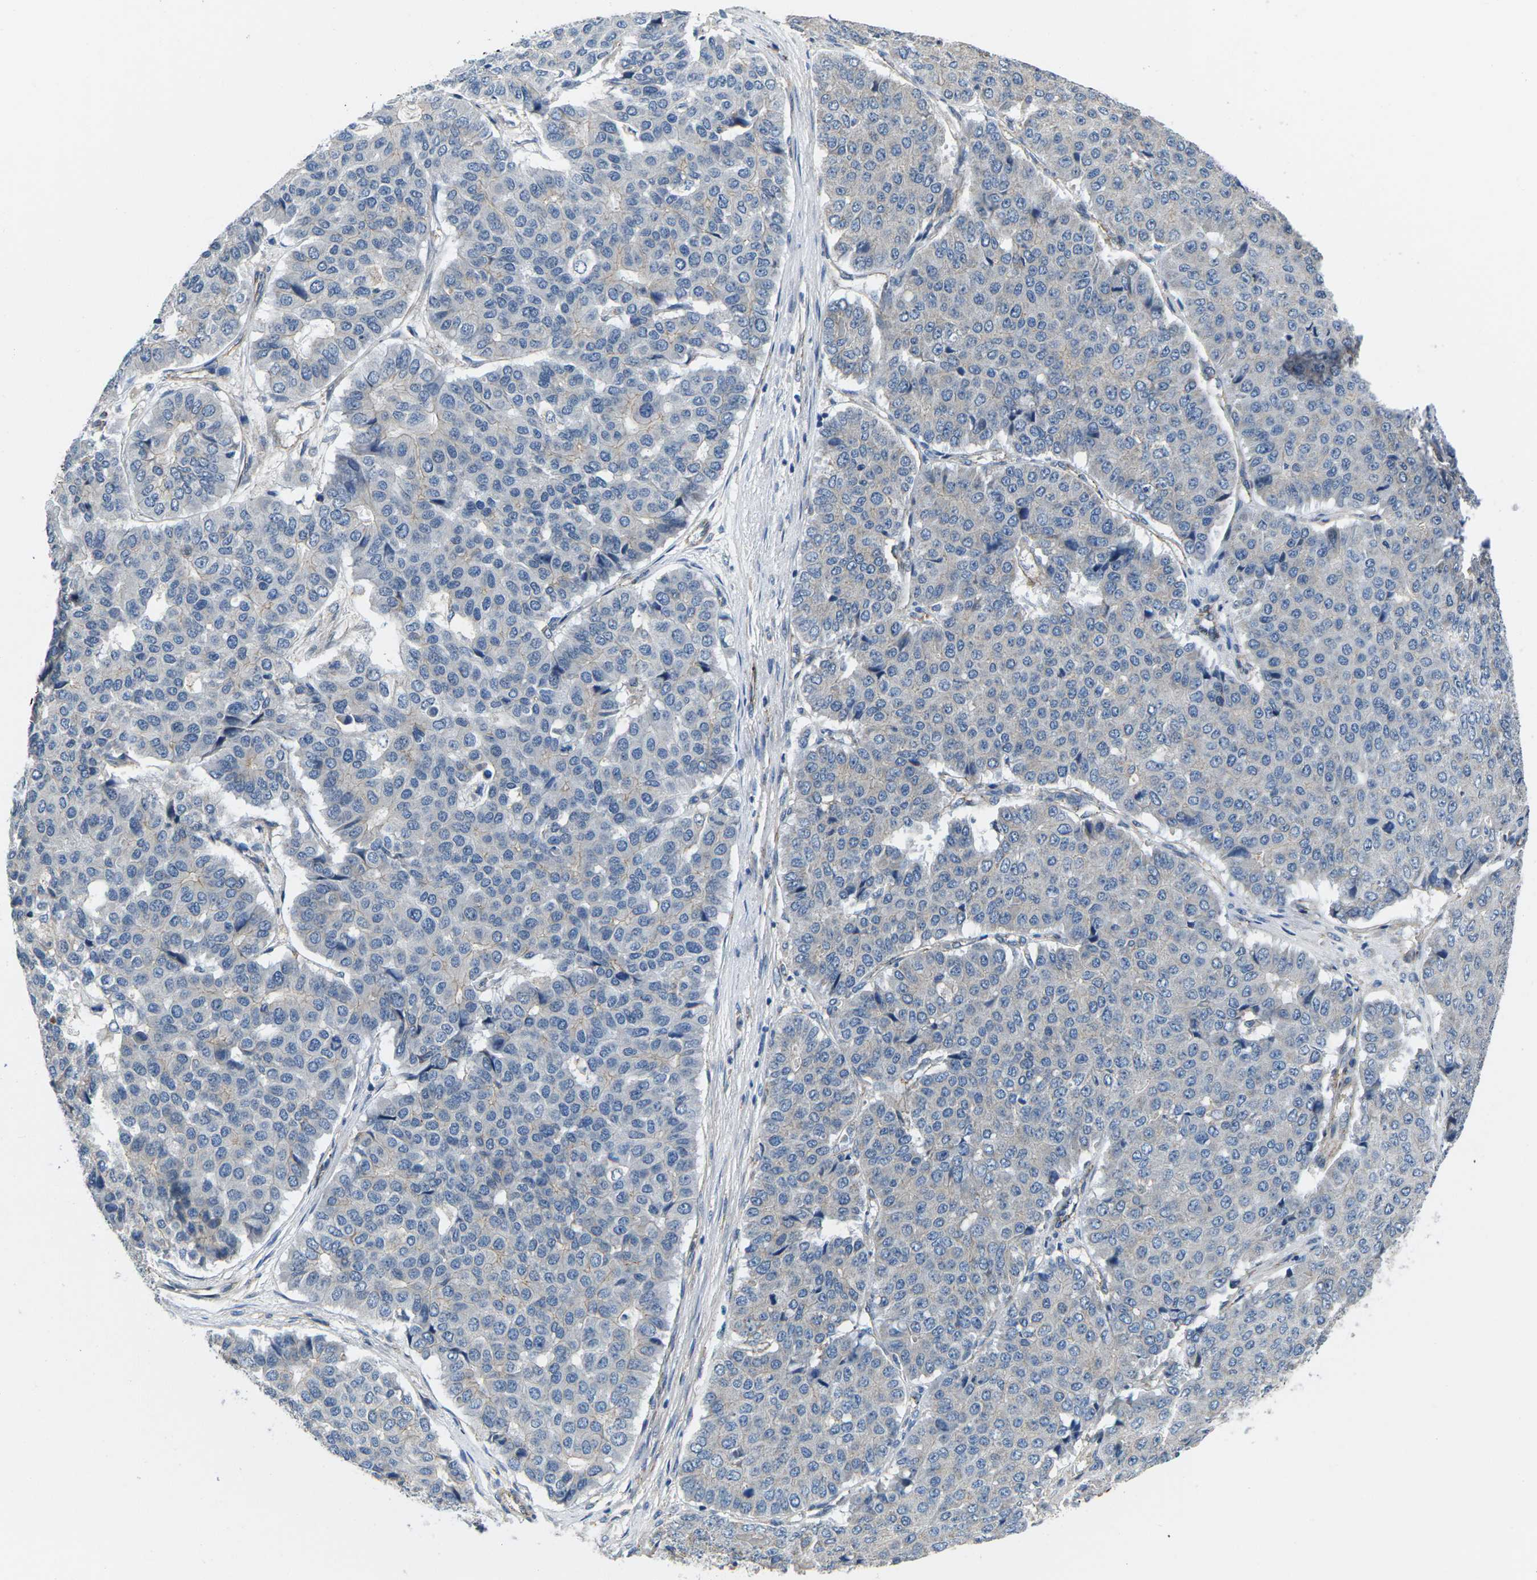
{"staining": {"intensity": "negative", "quantity": "none", "location": "none"}, "tissue": "pancreatic cancer", "cell_type": "Tumor cells", "image_type": "cancer", "snomed": [{"axis": "morphology", "description": "Adenocarcinoma, NOS"}, {"axis": "topography", "description": "Pancreas"}], "caption": "The immunohistochemistry photomicrograph has no significant staining in tumor cells of pancreatic cancer tissue. (Stains: DAB IHC with hematoxylin counter stain, Microscopy: brightfield microscopy at high magnification).", "gene": "CTNND1", "patient": {"sex": "male", "age": 50}}